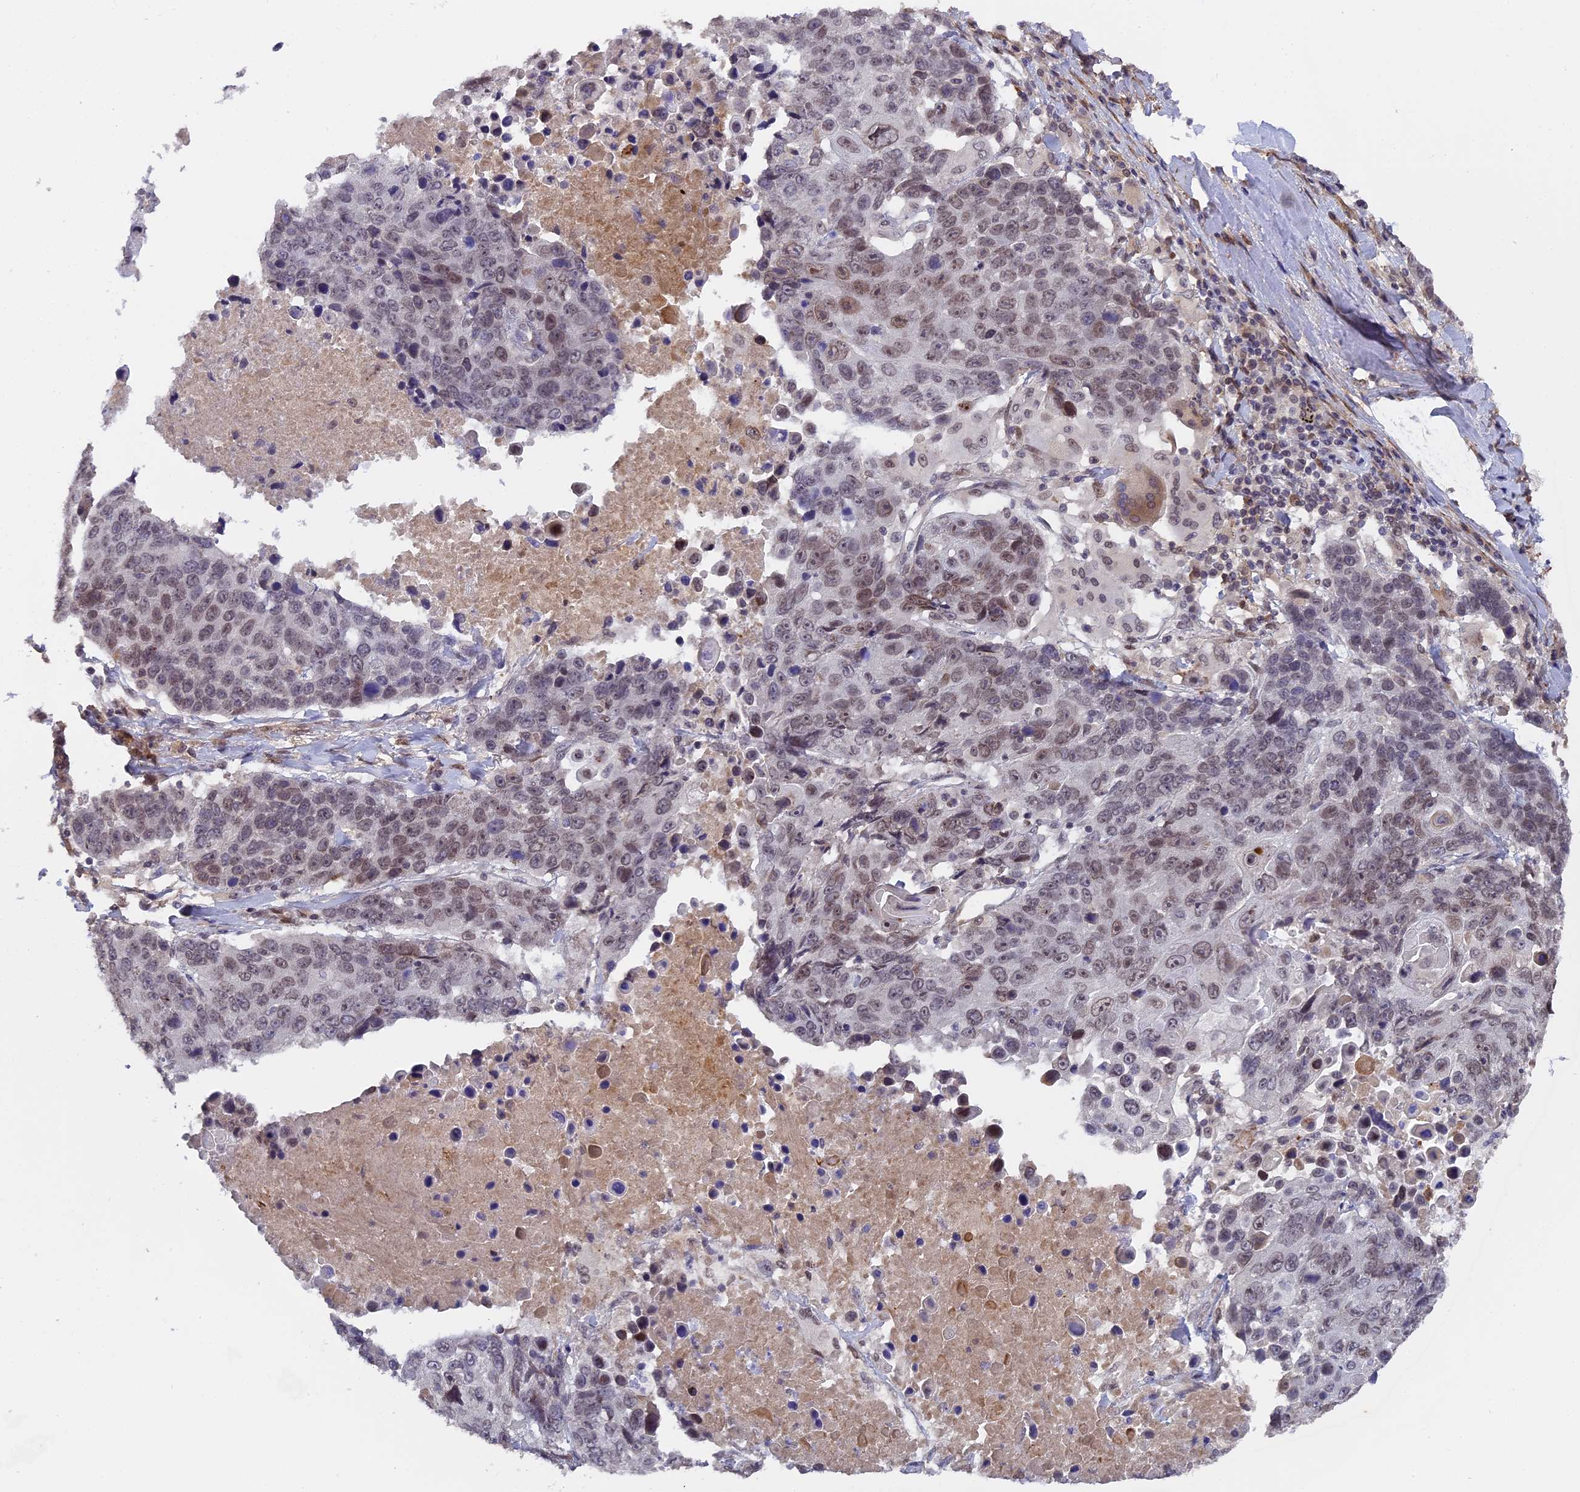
{"staining": {"intensity": "moderate", "quantity": ">75%", "location": "nuclear"}, "tissue": "lung cancer", "cell_type": "Tumor cells", "image_type": "cancer", "snomed": [{"axis": "morphology", "description": "Squamous cell carcinoma, NOS"}, {"axis": "topography", "description": "Lung"}], "caption": "Immunohistochemical staining of lung cancer (squamous cell carcinoma) exhibits medium levels of moderate nuclear expression in about >75% of tumor cells.", "gene": "PYGO1", "patient": {"sex": "male", "age": 66}}